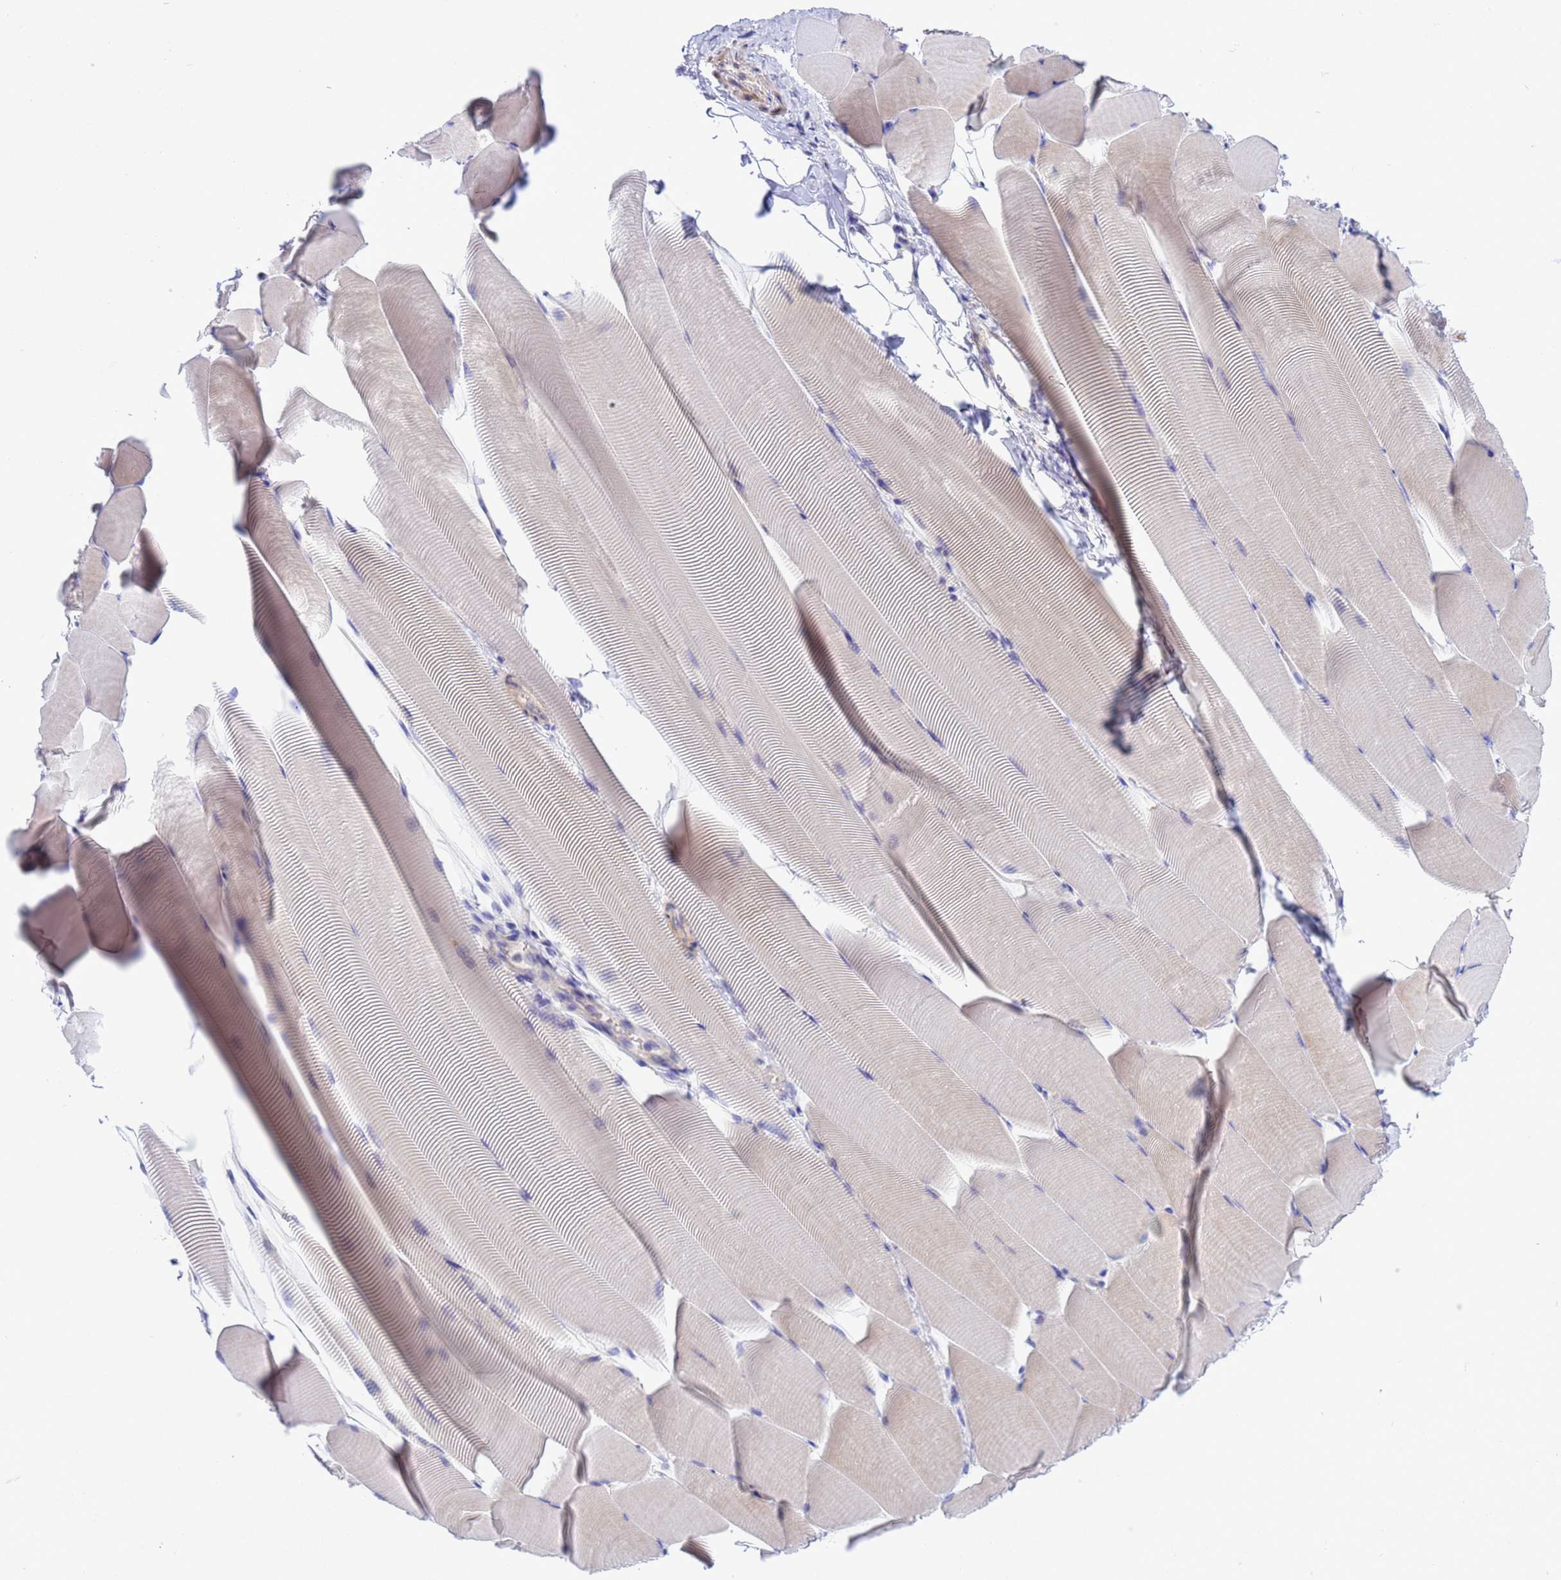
{"staining": {"intensity": "weak", "quantity": "<25%", "location": "cytoplasmic/membranous"}, "tissue": "skeletal muscle", "cell_type": "Myocytes", "image_type": "normal", "snomed": [{"axis": "morphology", "description": "Normal tissue, NOS"}, {"axis": "topography", "description": "Skeletal muscle"}], "caption": "Immunohistochemistry (IHC) image of benign skeletal muscle: skeletal muscle stained with DAB (3,3'-diaminobenzidine) exhibits no significant protein positivity in myocytes. (DAB (3,3'-diaminobenzidine) immunohistochemistry visualized using brightfield microscopy, high magnification).", "gene": "ZNF461", "patient": {"sex": "male", "age": 25}}